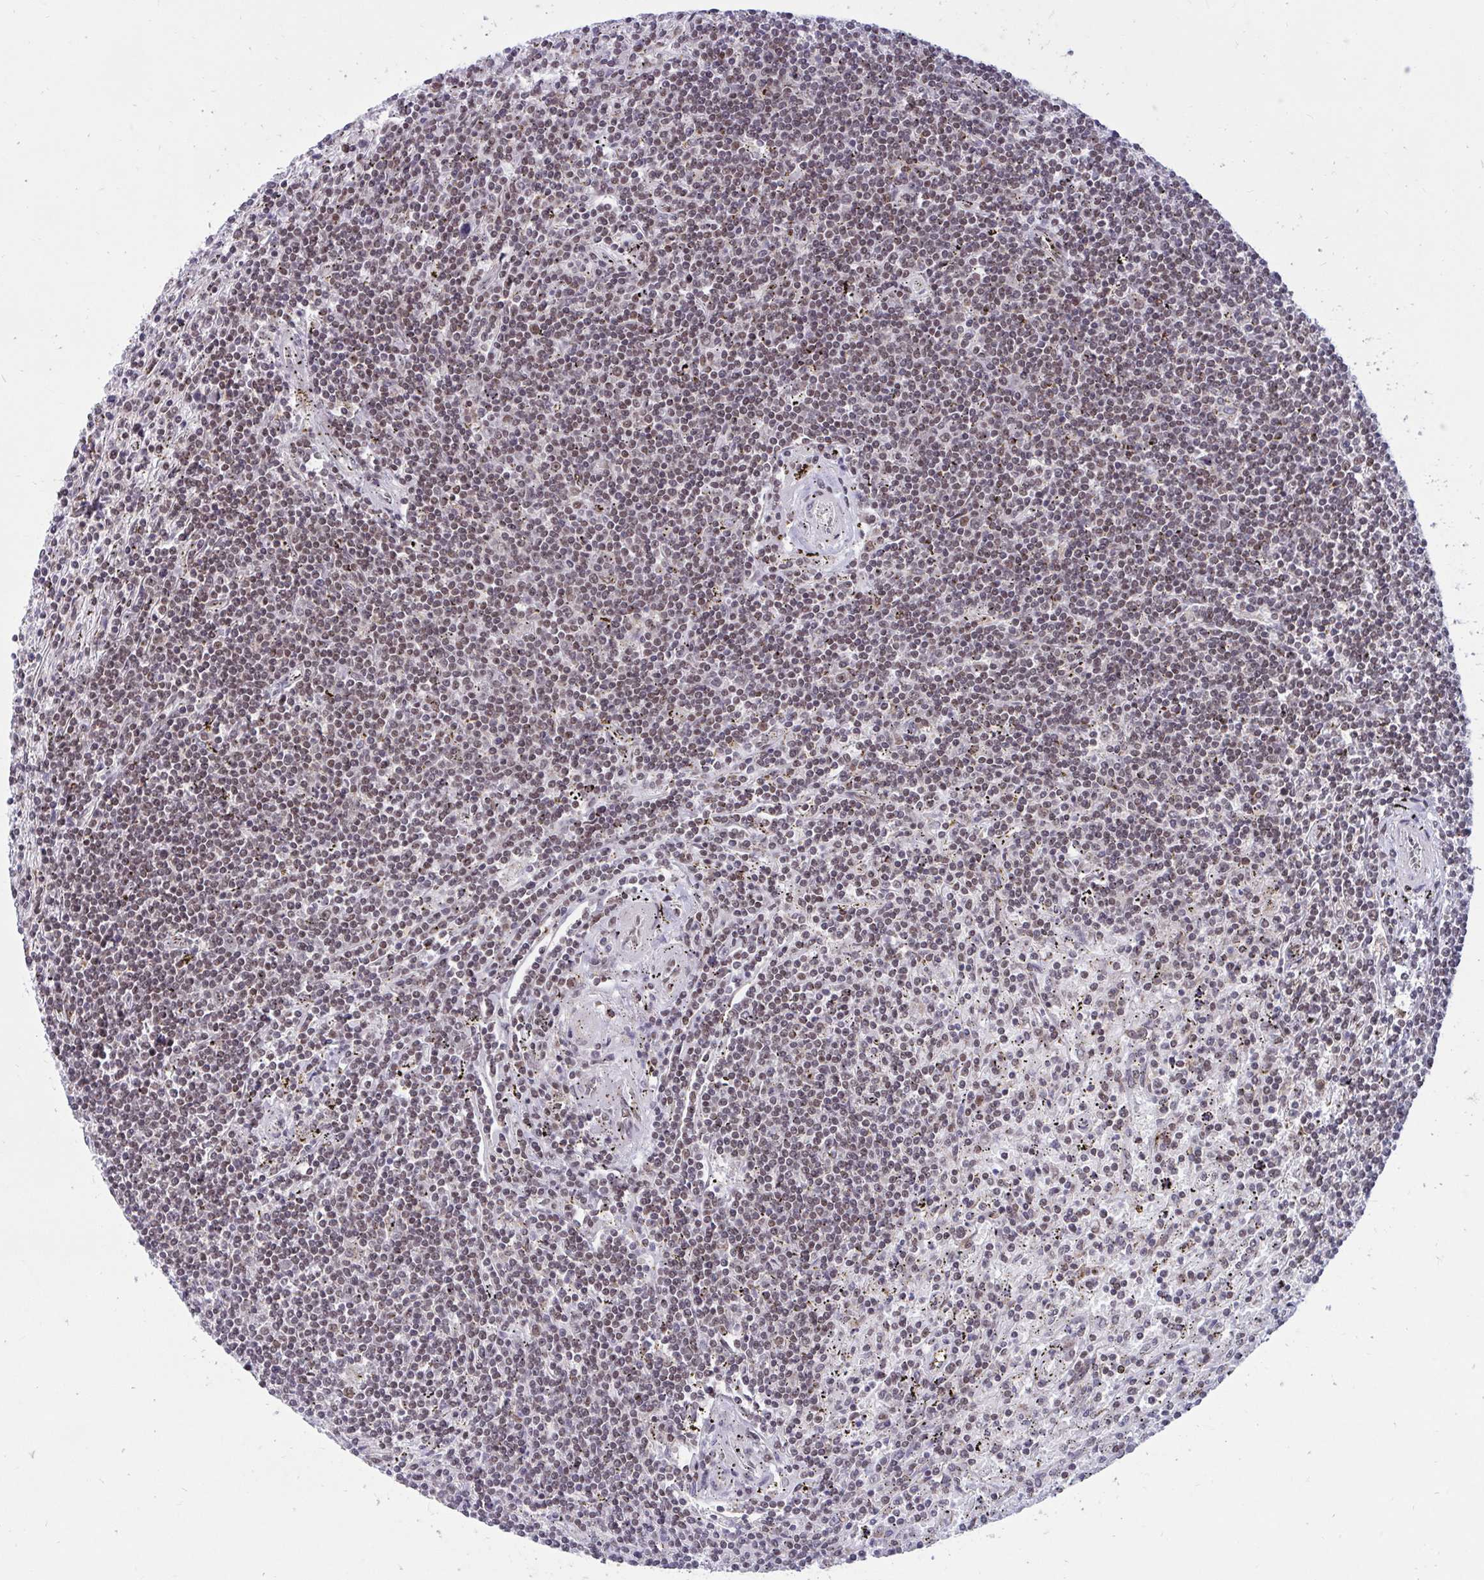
{"staining": {"intensity": "weak", "quantity": ">75%", "location": "nuclear"}, "tissue": "lymphoma", "cell_type": "Tumor cells", "image_type": "cancer", "snomed": [{"axis": "morphology", "description": "Malignant lymphoma, non-Hodgkin's type, Low grade"}, {"axis": "topography", "description": "Spleen"}], "caption": "Immunohistochemistry of lymphoma reveals low levels of weak nuclear staining in about >75% of tumor cells.", "gene": "PHF10", "patient": {"sex": "male", "age": 76}}